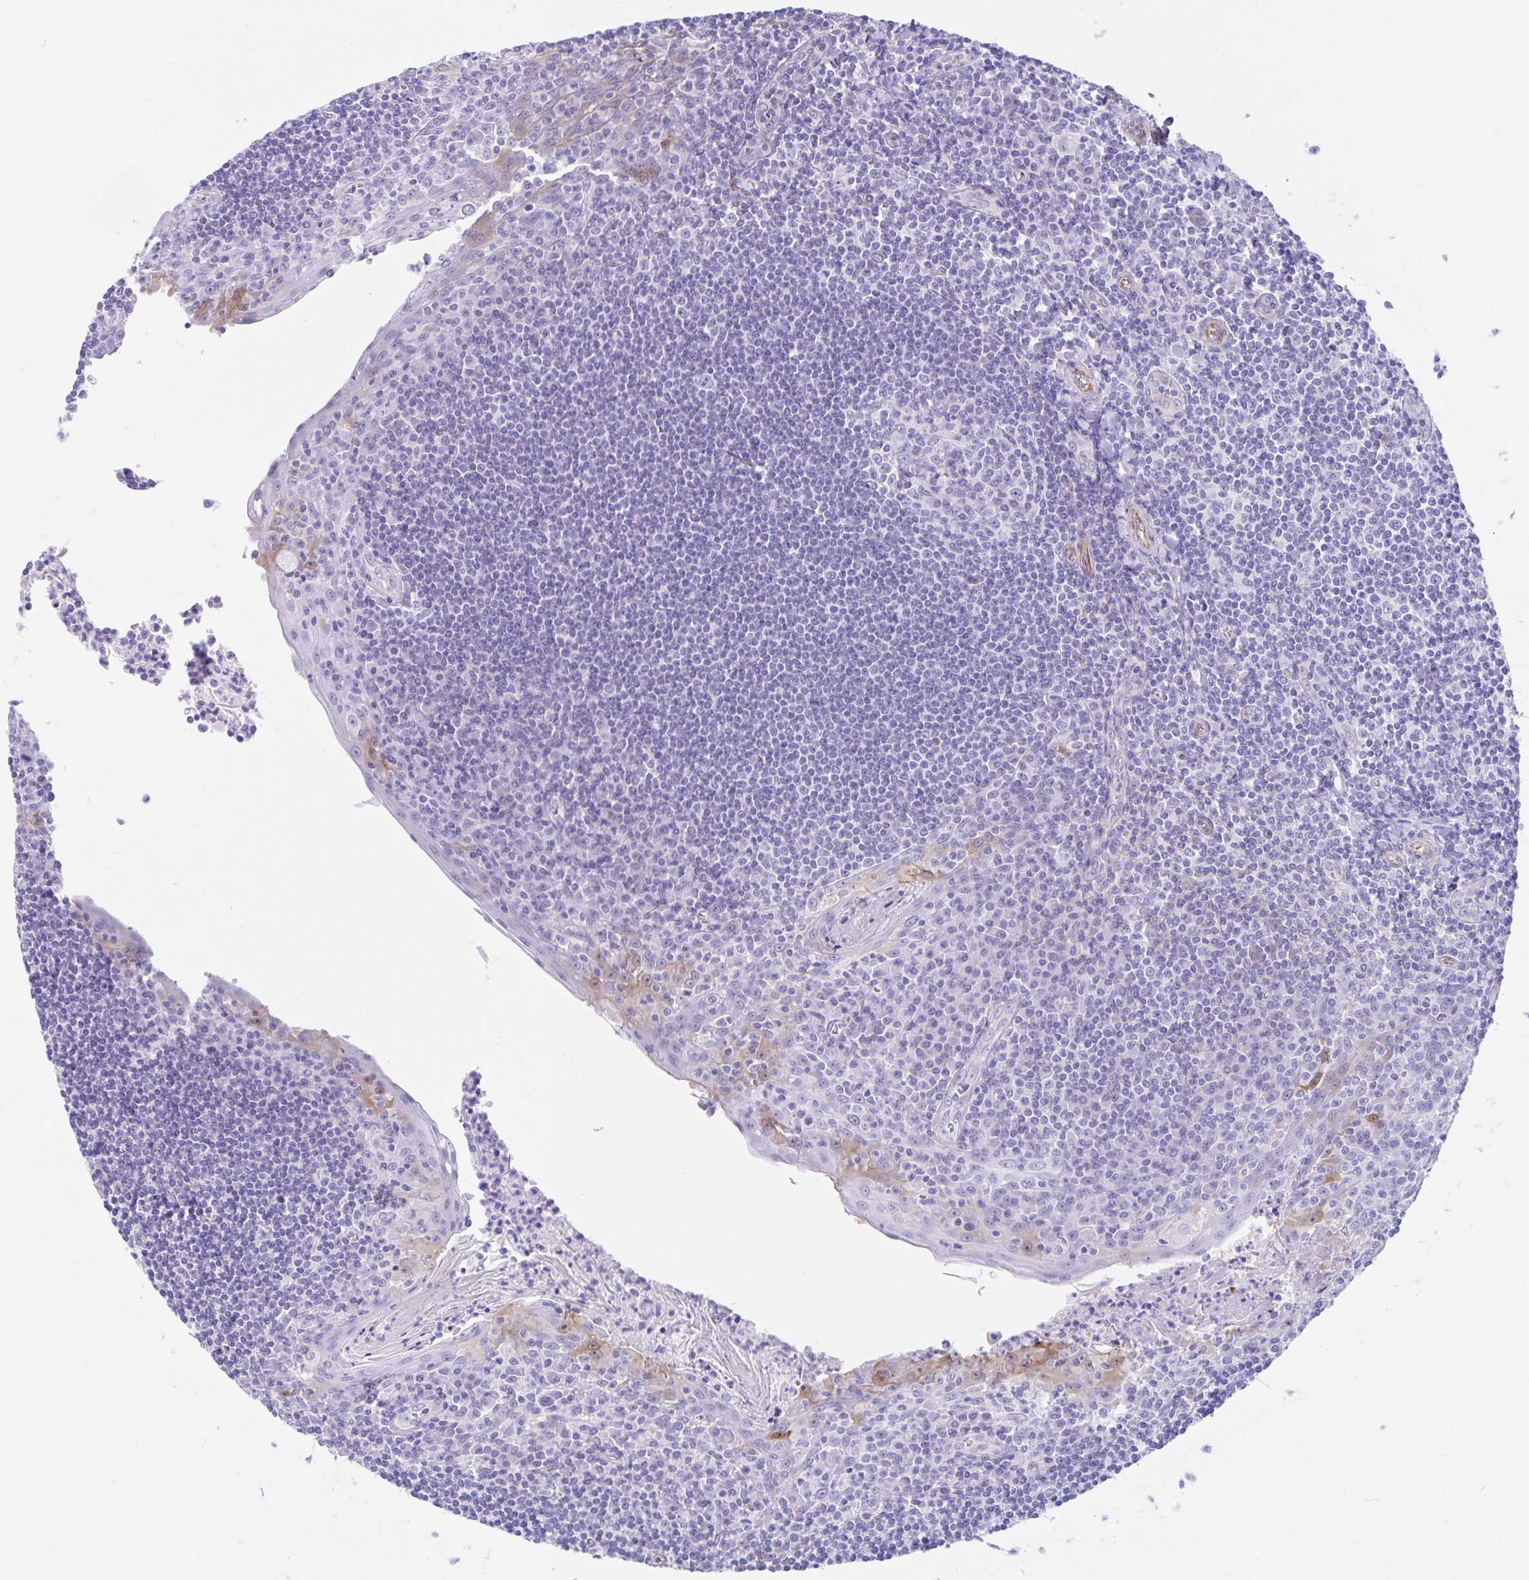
{"staining": {"intensity": "negative", "quantity": "none", "location": "none"}, "tissue": "tonsil", "cell_type": "Germinal center cells", "image_type": "normal", "snomed": [{"axis": "morphology", "description": "Normal tissue, NOS"}, {"axis": "topography", "description": "Tonsil"}], "caption": "Immunohistochemical staining of normal human tonsil reveals no significant staining in germinal center cells. (DAB (3,3'-diaminobenzidine) immunohistochemistry visualized using brightfield microscopy, high magnification).", "gene": "FAM107A", "patient": {"sex": "male", "age": 27}}